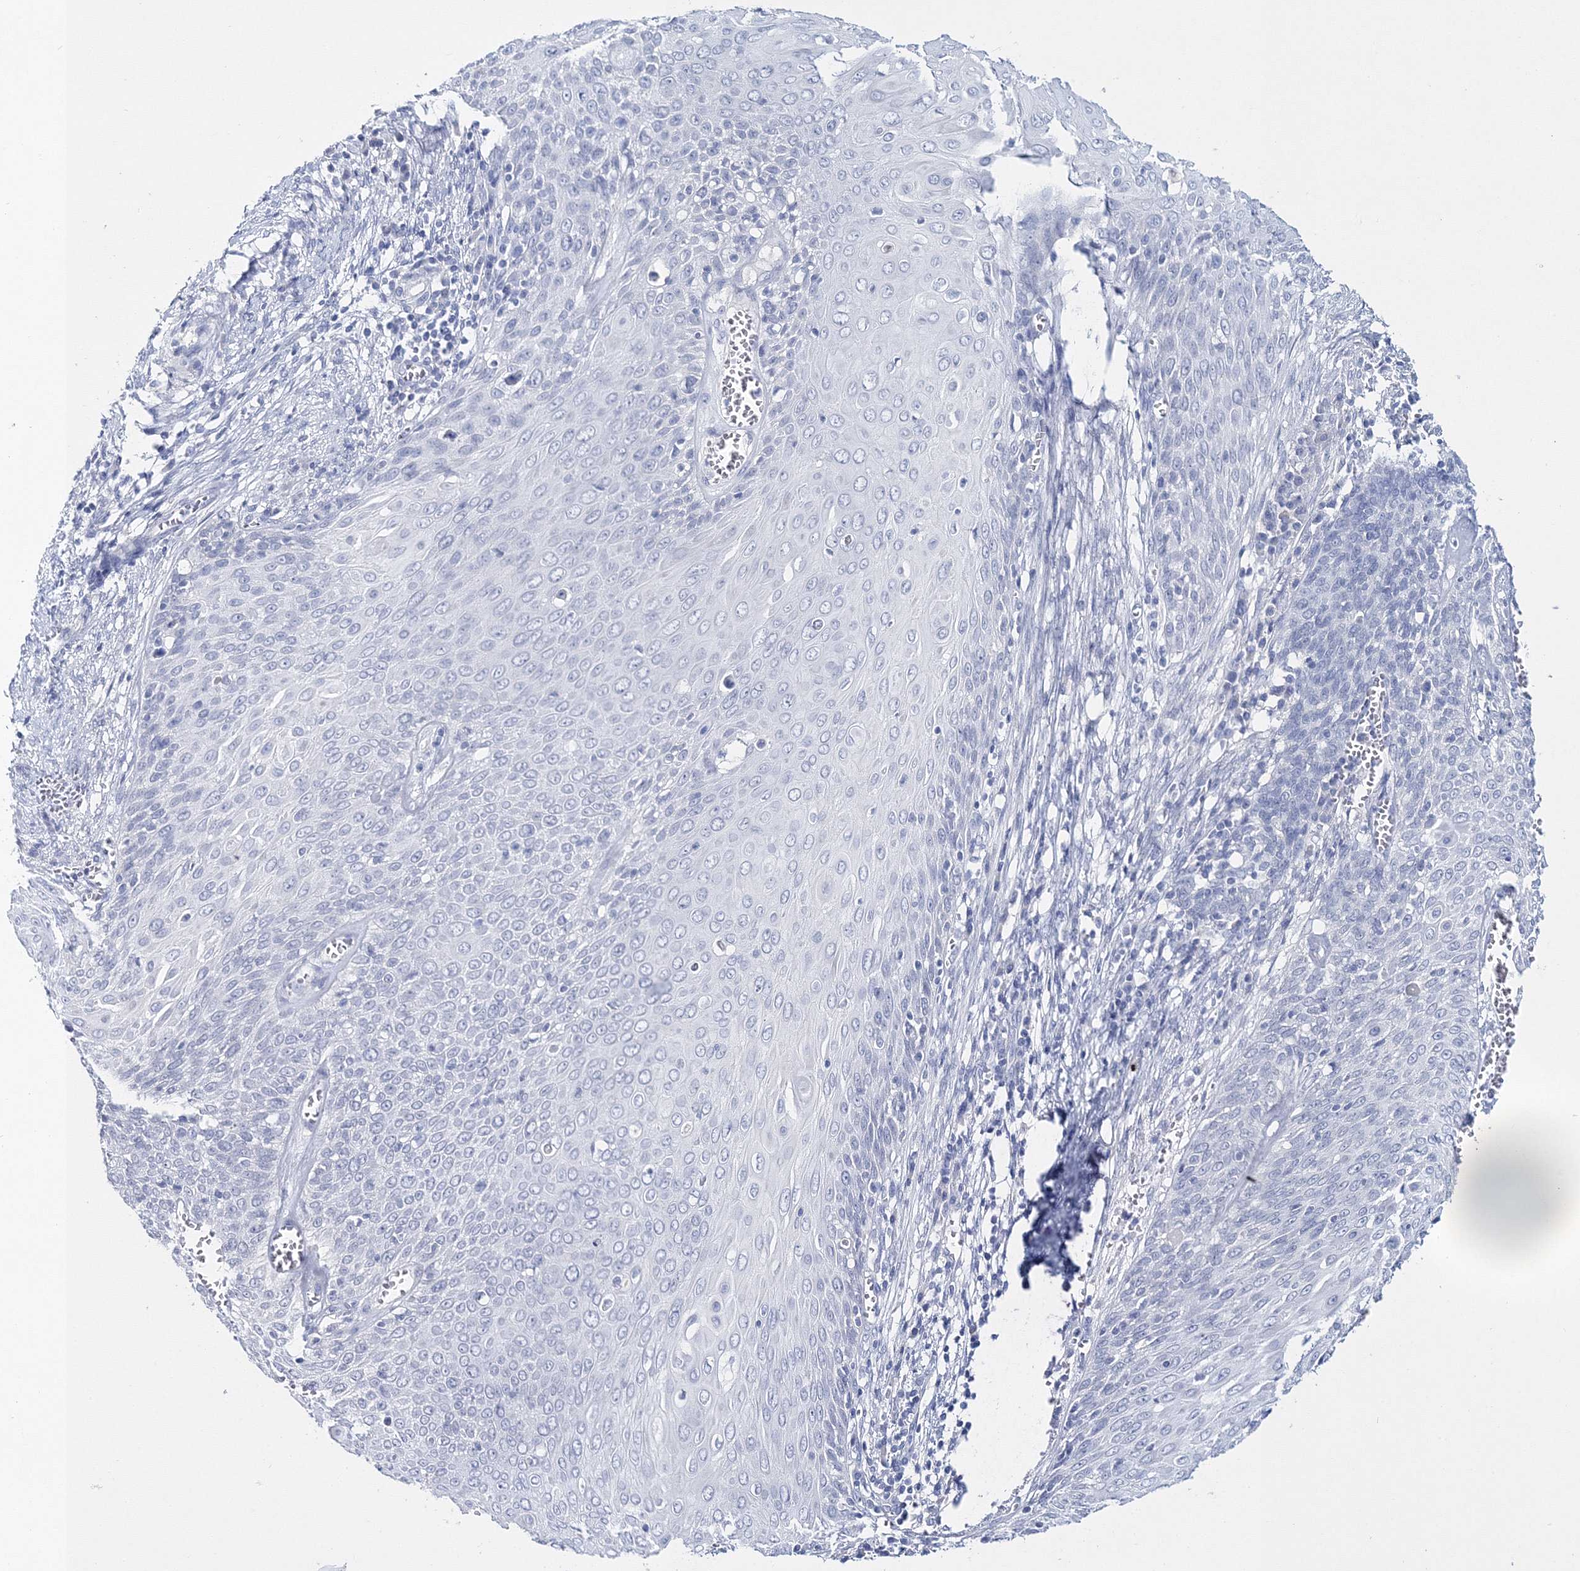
{"staining": {"intensity": "negative", "quantity": "none", "location": "none"}, "tissue": "cervical cancer", "cell_type": "Tumor cells", "image_type": "cancer", "snomed": [{"axis": "morphology", "description": "Squamous cell carcinoma, NOS"}, {"axis": "topography", "description": "Cervix"}], "caption": "The image reveals no significant expression in tumor cells of cervical squamous cell carcinoma. (Brightfield microscopy of DAB immunohistochemistry at high magnification).", "gene": "MYOZ2", "patient": {"sex": "female", "age": 39}}